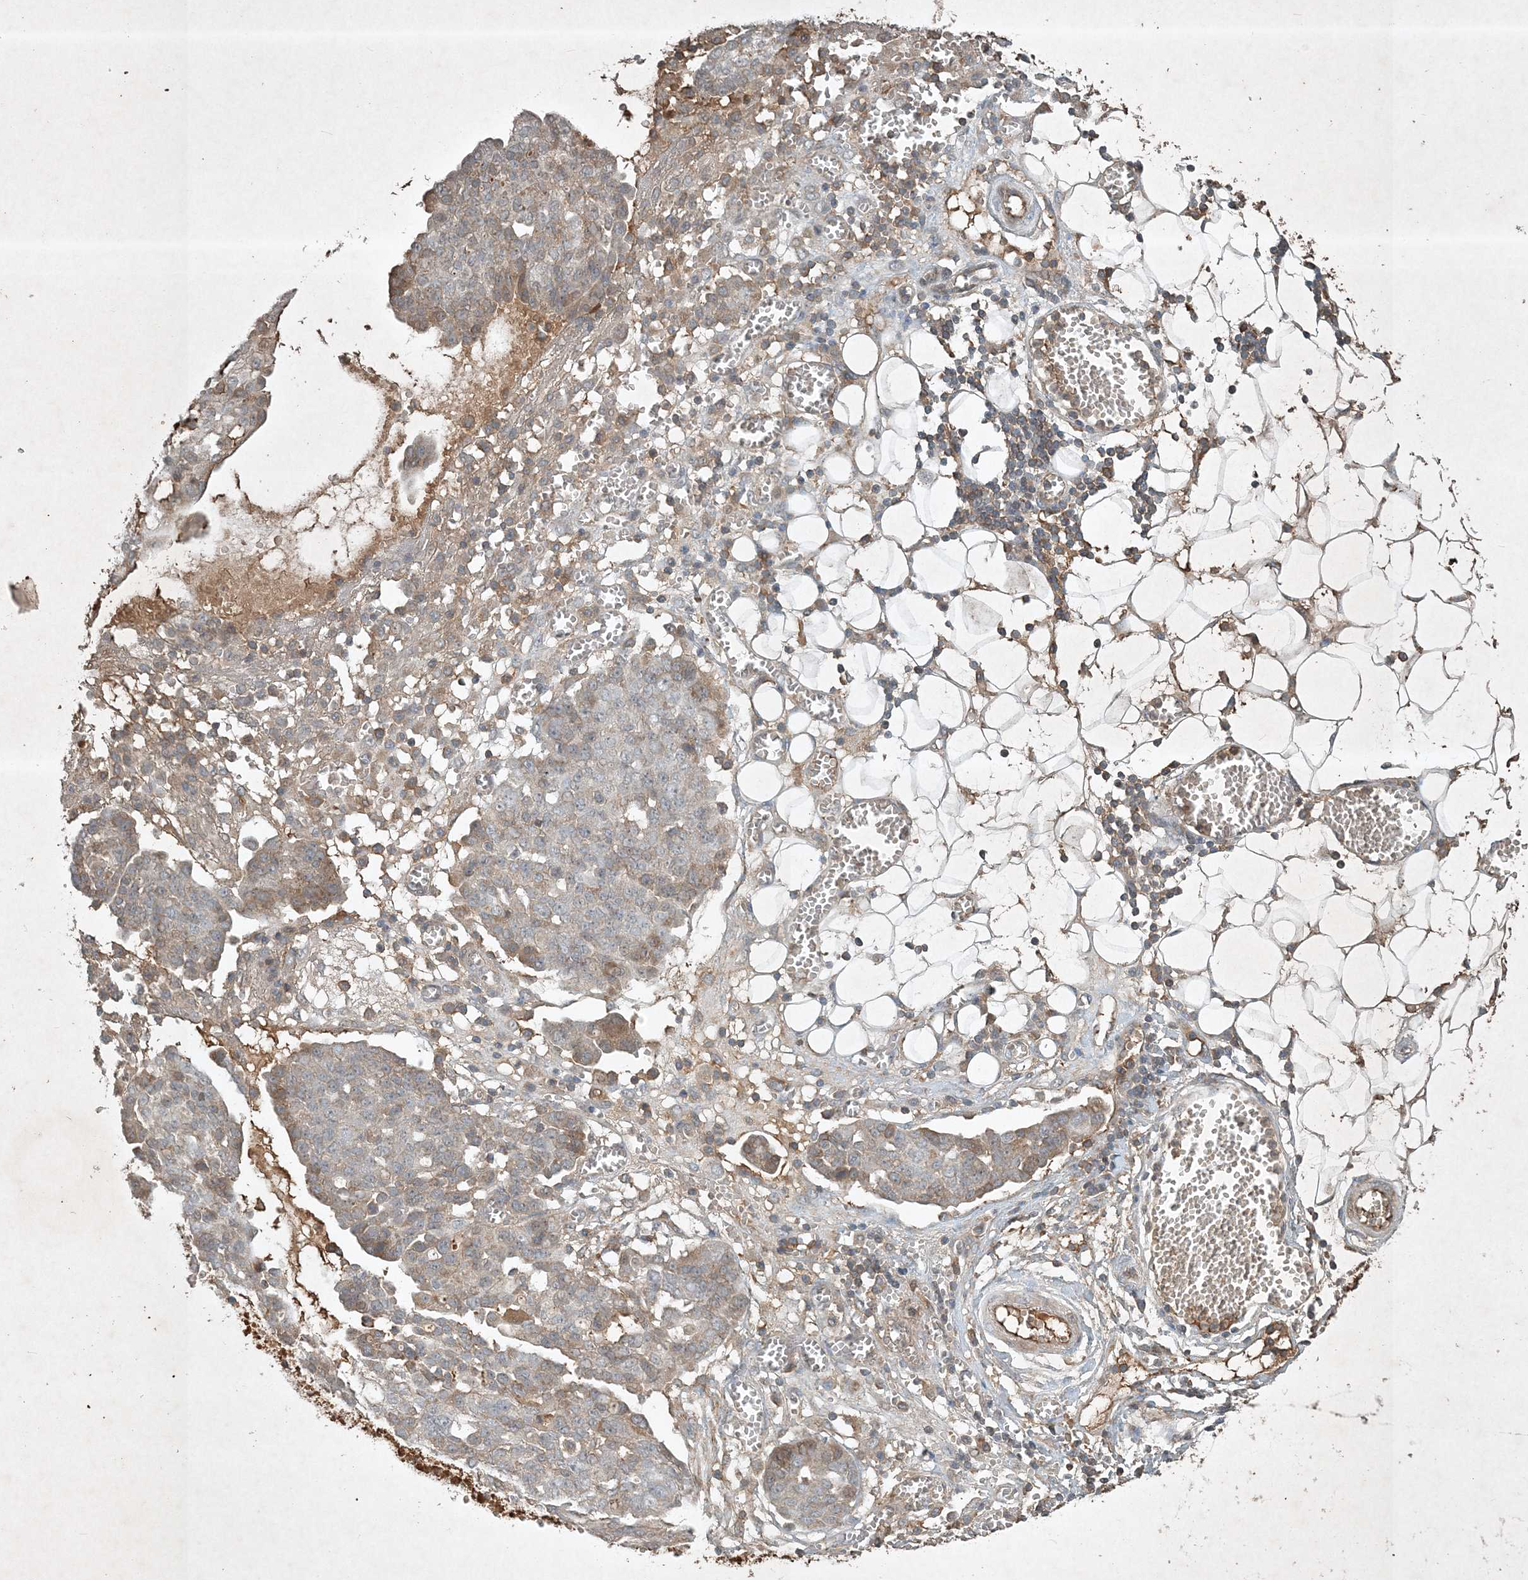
{"staining": {"intensity": "moderate", "quantity": "<25%", "location": "cytoplasmic/membranous"}, "tissue": "ovarian cancer", "cell_type": "Tumor cells", "image_type": "cancer", "snomed": [{"axis": "morphology", "description": "Cystadenocarcinoma, serous, NOS"}, {"axis": "topography", "description": "Soft tissue"}, {"axis": "topography", "description": "Ovary"}], "caption": "Immunohistochemical staining of human ovarian serous cystadenocarcinoma shows moderate cytoplasmic/membranous protein expression in about <25% of tumor cells. (DAB IHC with brightfield microscopy, high magnification).", "gene": "TNFAIP6", "patient": {"sex": "female", "age": 57}}